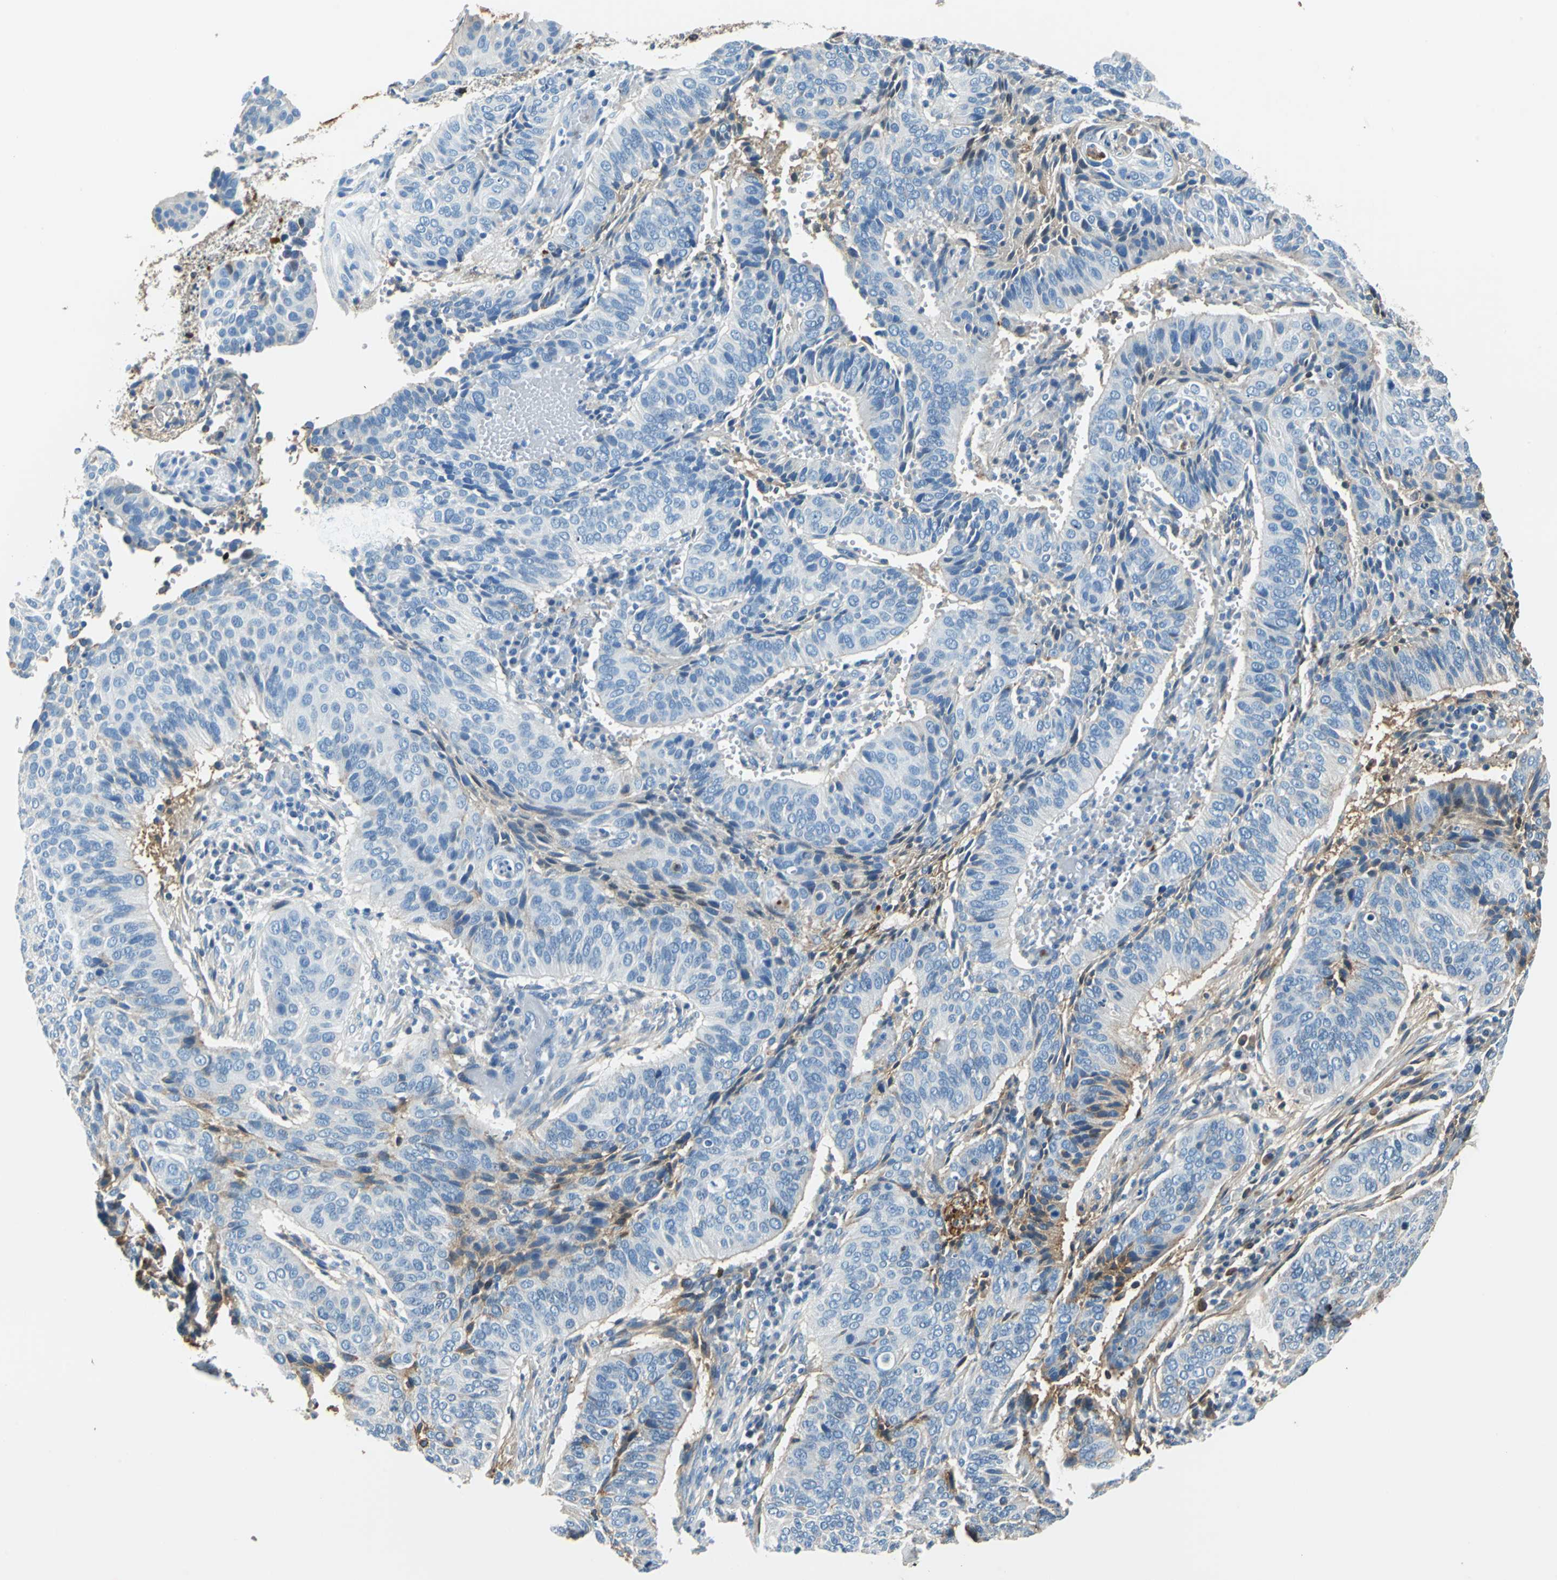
{"staining": {"intensity": "moderate", "quantity": "<25%", "location": "cytoplasmic/membranous"}, "tissue": "cervical cancer", "cell_type": "Tumor cells", "image_type": "cancer", "snomed": [{"axis": "morphology", "description": "Squamous cell carcinoma, NOS"}, {"axis": "topography", "description": "Cervix"}], "caption": "Moderate cytoplasmic/membranous protein expression is present in about <25% of tumor cells in cervical cancer (squamous cell carcinoma). (DAB IHC with brightfield microscopy, high magnification).", "gene": "ALB", "patient": {"sex": "female", "age": 39}}